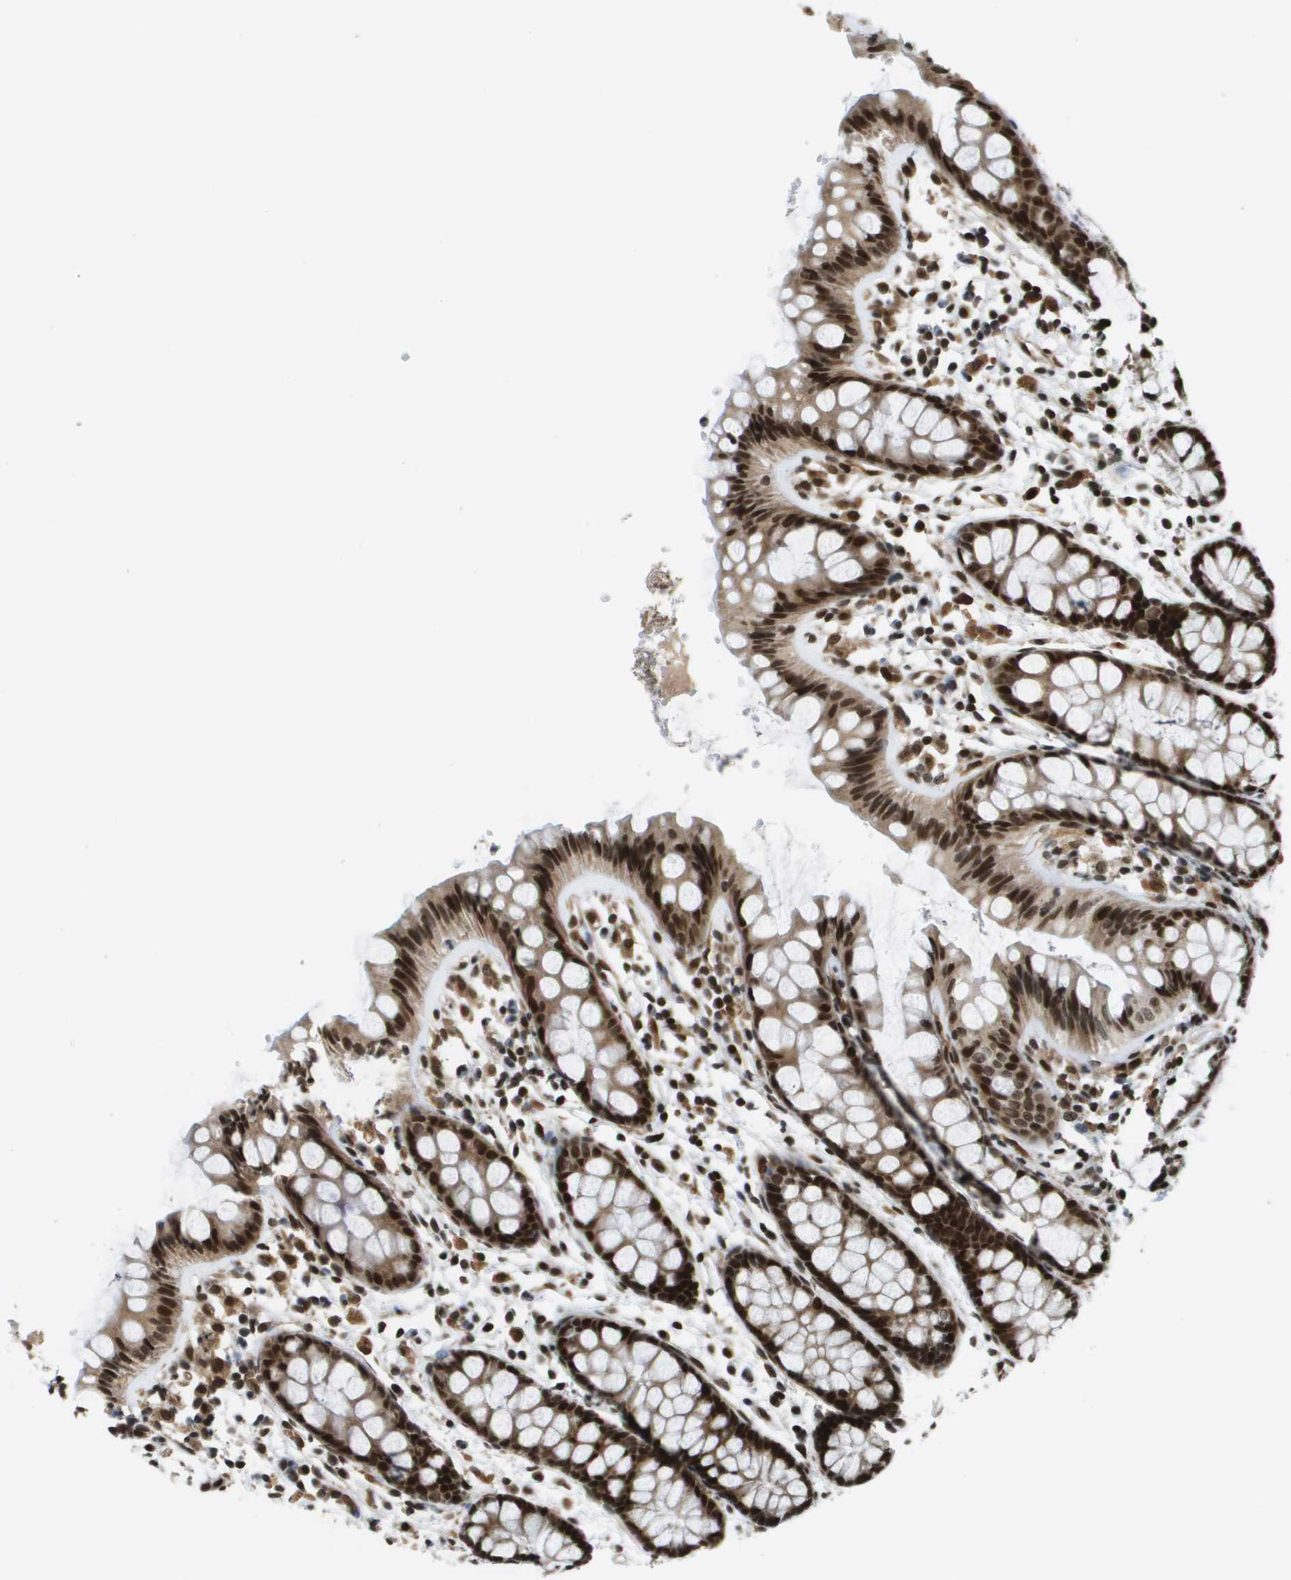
{"staining": {"intensity": "strong", "quantity": ">75%", "location": "cytoplasmic/membranous,nuclear"}, "tissue": "rectum", "cell_type": "Glandular cells", "image_type": "normal", "snomed": [{"axis": "morphology", "description": "Normal tissue, NOS"}, {"axis": "topography", "description": "Rectum"}], "caption": "A high-resolution image shows immunohistochemistry staining of normal rectum, which reveals strong cytoplasmic/membranous,nuclear expression in about >75% of glandular cells.", "gene": "RECQL4", "patient": {"sex": "female", "age": 66}}